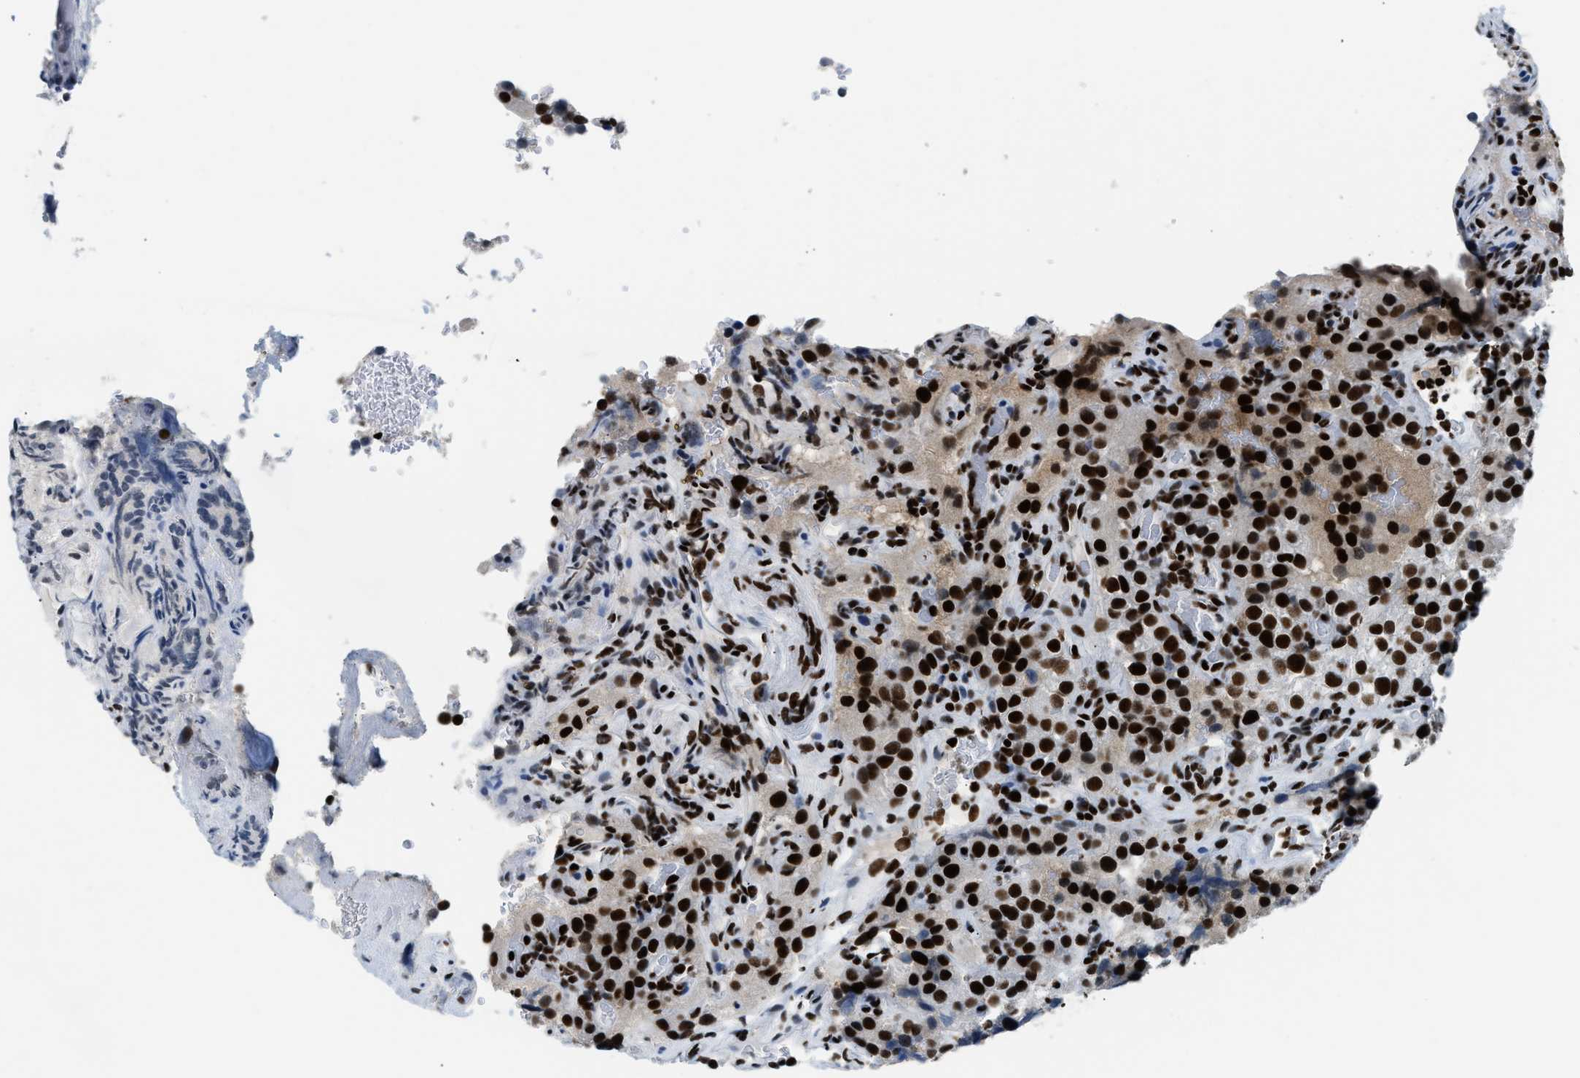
{"staining": {"intensity": "strong", "quantity": ">75%", "location": "nuclear"}, "tissue": "parathyroid gland", "cell_type": "Glandular cells", "image_type": "normal", "snomed": [{"axis": "morphology", "description": "Normal tissue, NOS"}, {"axis": "morphology", "description": "Adenoma, NOS"}, {"axis": "topography", "description": "Parathyroid gland"}], "caption": "Brown immunohistochemical staining in normal parathyroid gland exhibits strong nuclear expression in approximately >75% of glandular cells.", "gene": "PIF1", "patient": {"sex": "female", "age": 51}}